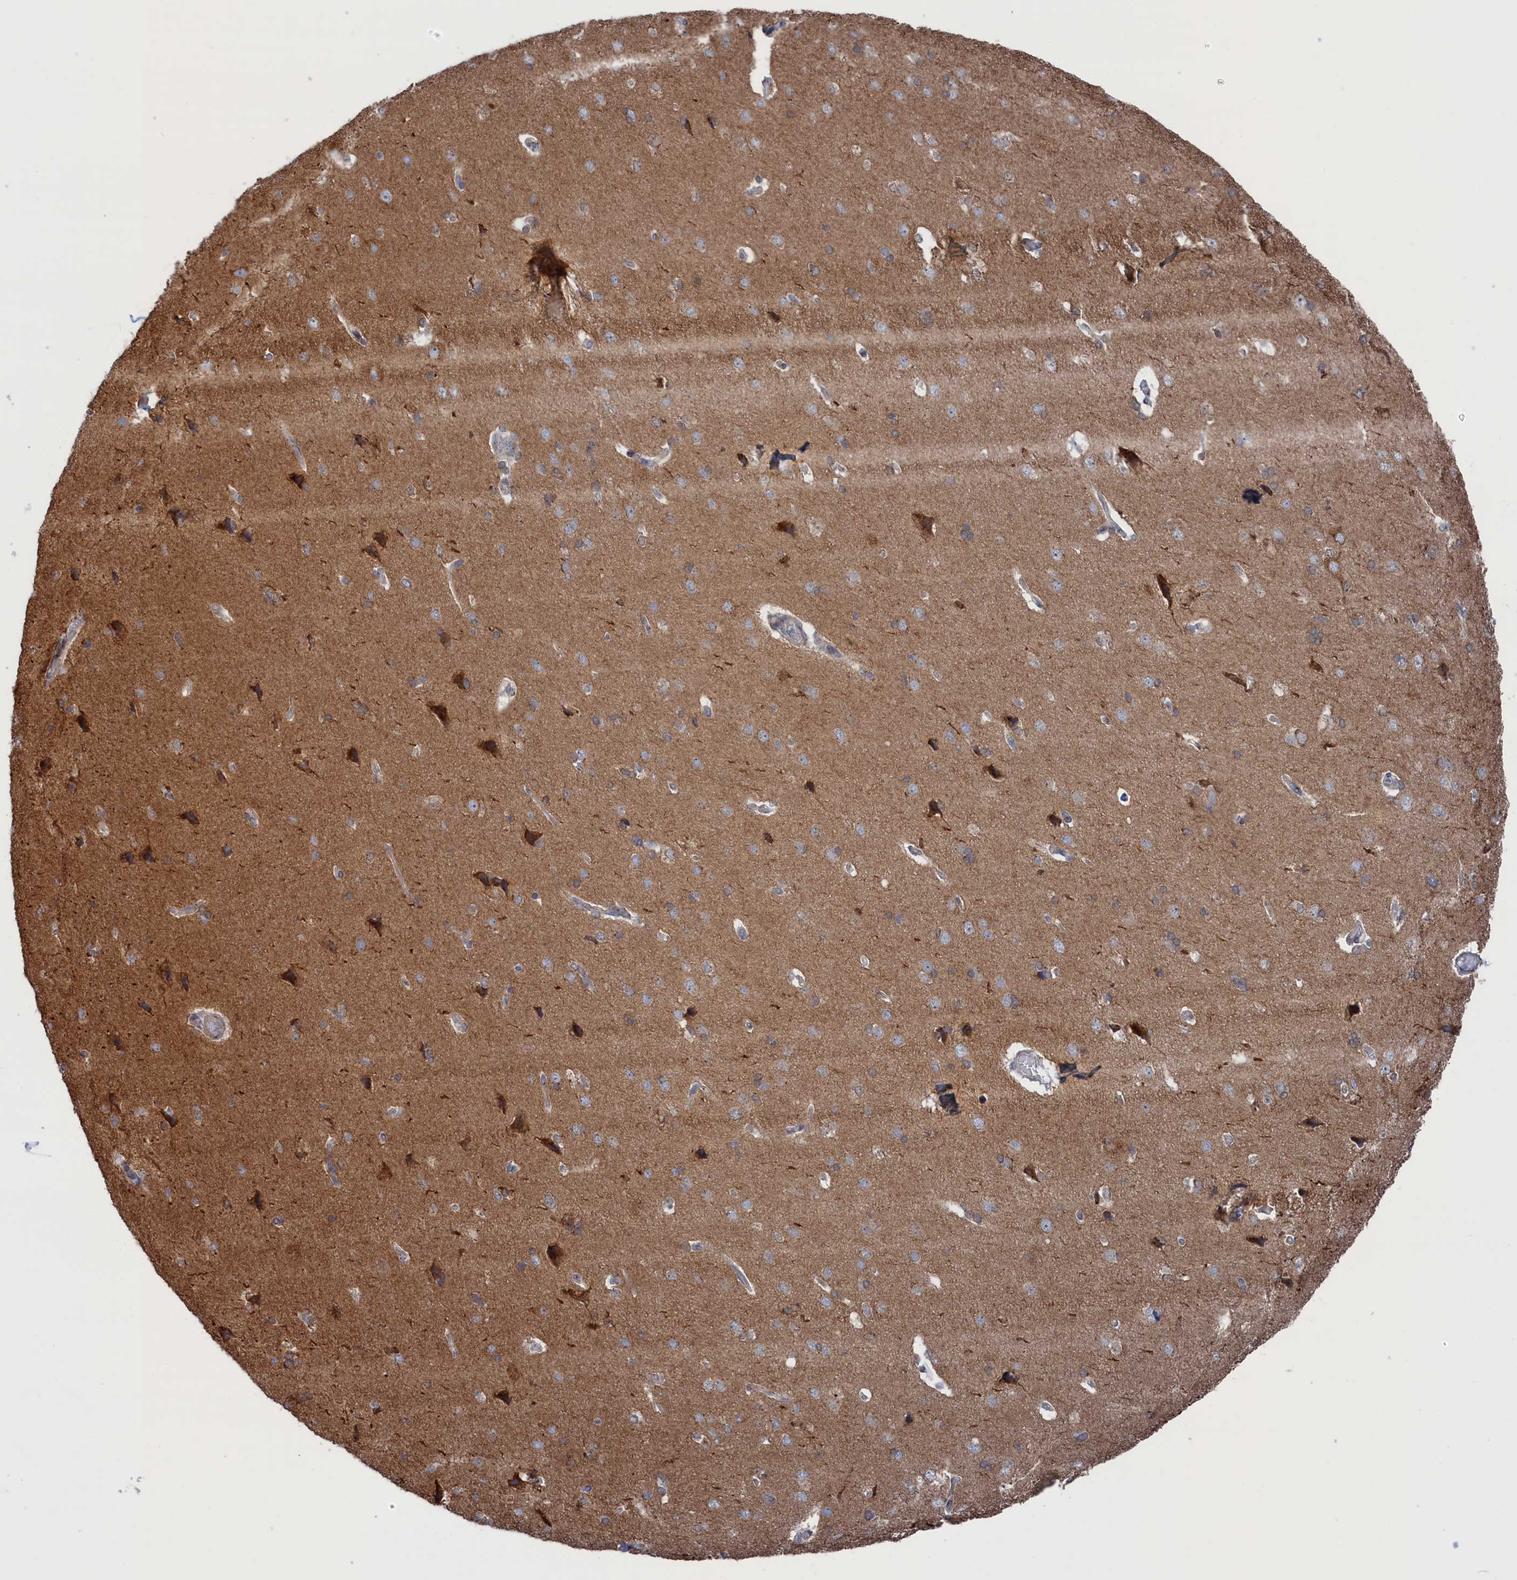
{"staining": {"intensity": "negative", "quantity": "none", "location": "none"}, "tissue": "cerebral cortex", "cell_type": "Endothelial cells", "image_type": "normal", "snomed": [{"axis": "morphology", "description": "Normal tissue, NOS"}, {"axis": "topography", "description": "Cerebral cortex"}], "caption": "Endothelial cells show no significant staining in unremarkable cerebral cortex. Brightfield microscopy of immunohistochemistry (IHC) stained with DAB (3,3'-diaminobenzidine) (brown) and hematoxylin (blue), captured at high magnification.", "gene": "IRX1", "patient": {"sex": "male", "age": 62}}